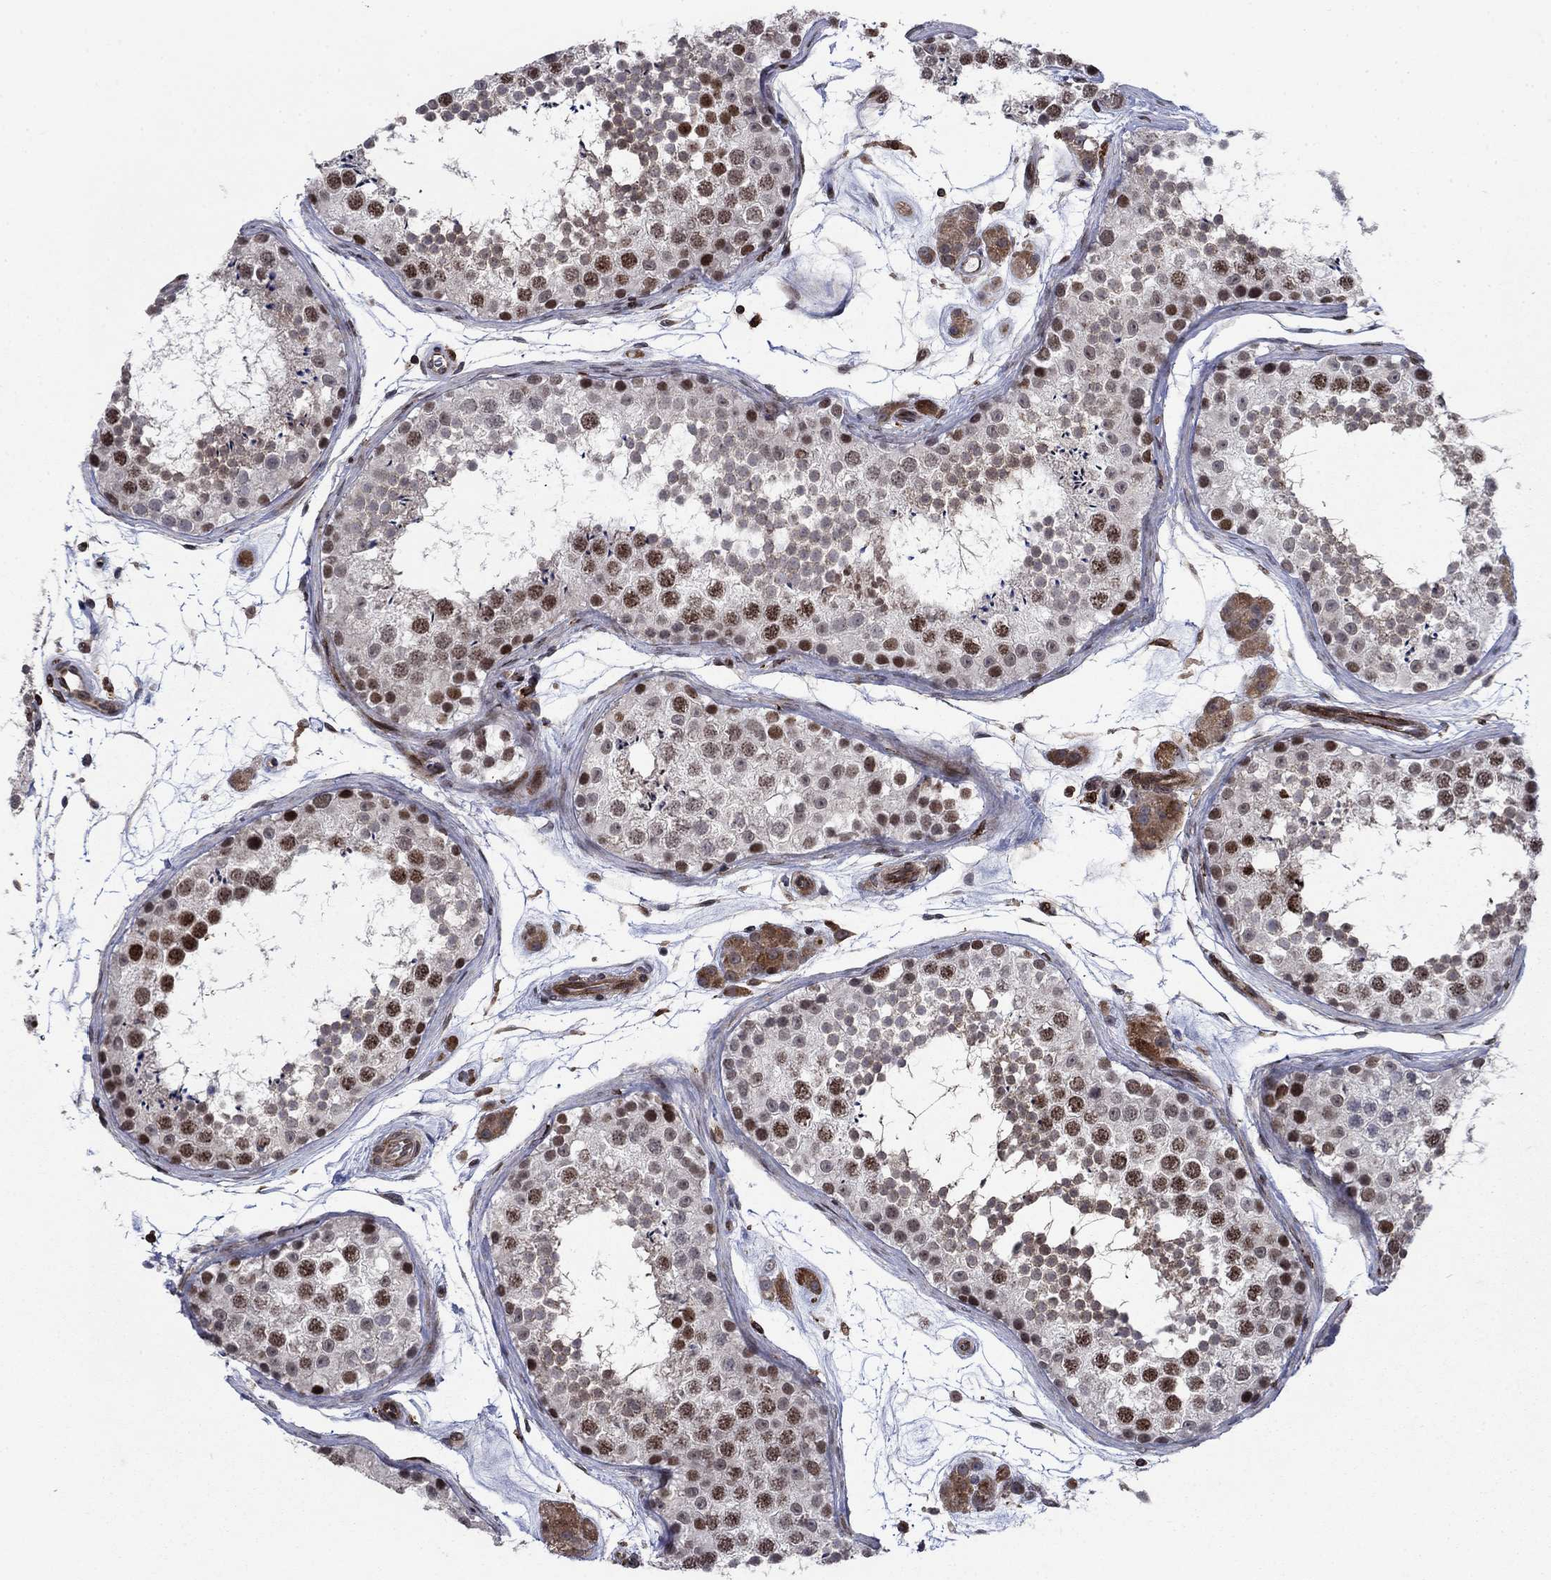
{"staining": {"intensity": "strong", "quantity": "<25%", "location": "cytoplasmic/membranous,nuclear"}, "tissue": "testis", "cell_type": "Cells in seminiferous ducts", "image_type": "normal", "snomed": [{"axis": "morphology", "description": "Normal tissue, NOS"}, {"axis": "topography", "description": "Testis"}], "caption": "Immunohistochemistry of benign testis demonstrates medium levels of strong cytoplasmic/membranous,nuclear positivity in approximately <25% of cells in seminiferous ducts. (Brightfield microscopy of DAB IHC at high magnification).", "gene": "DHRS7", "patient": {"sex": "male", "age": 41}}